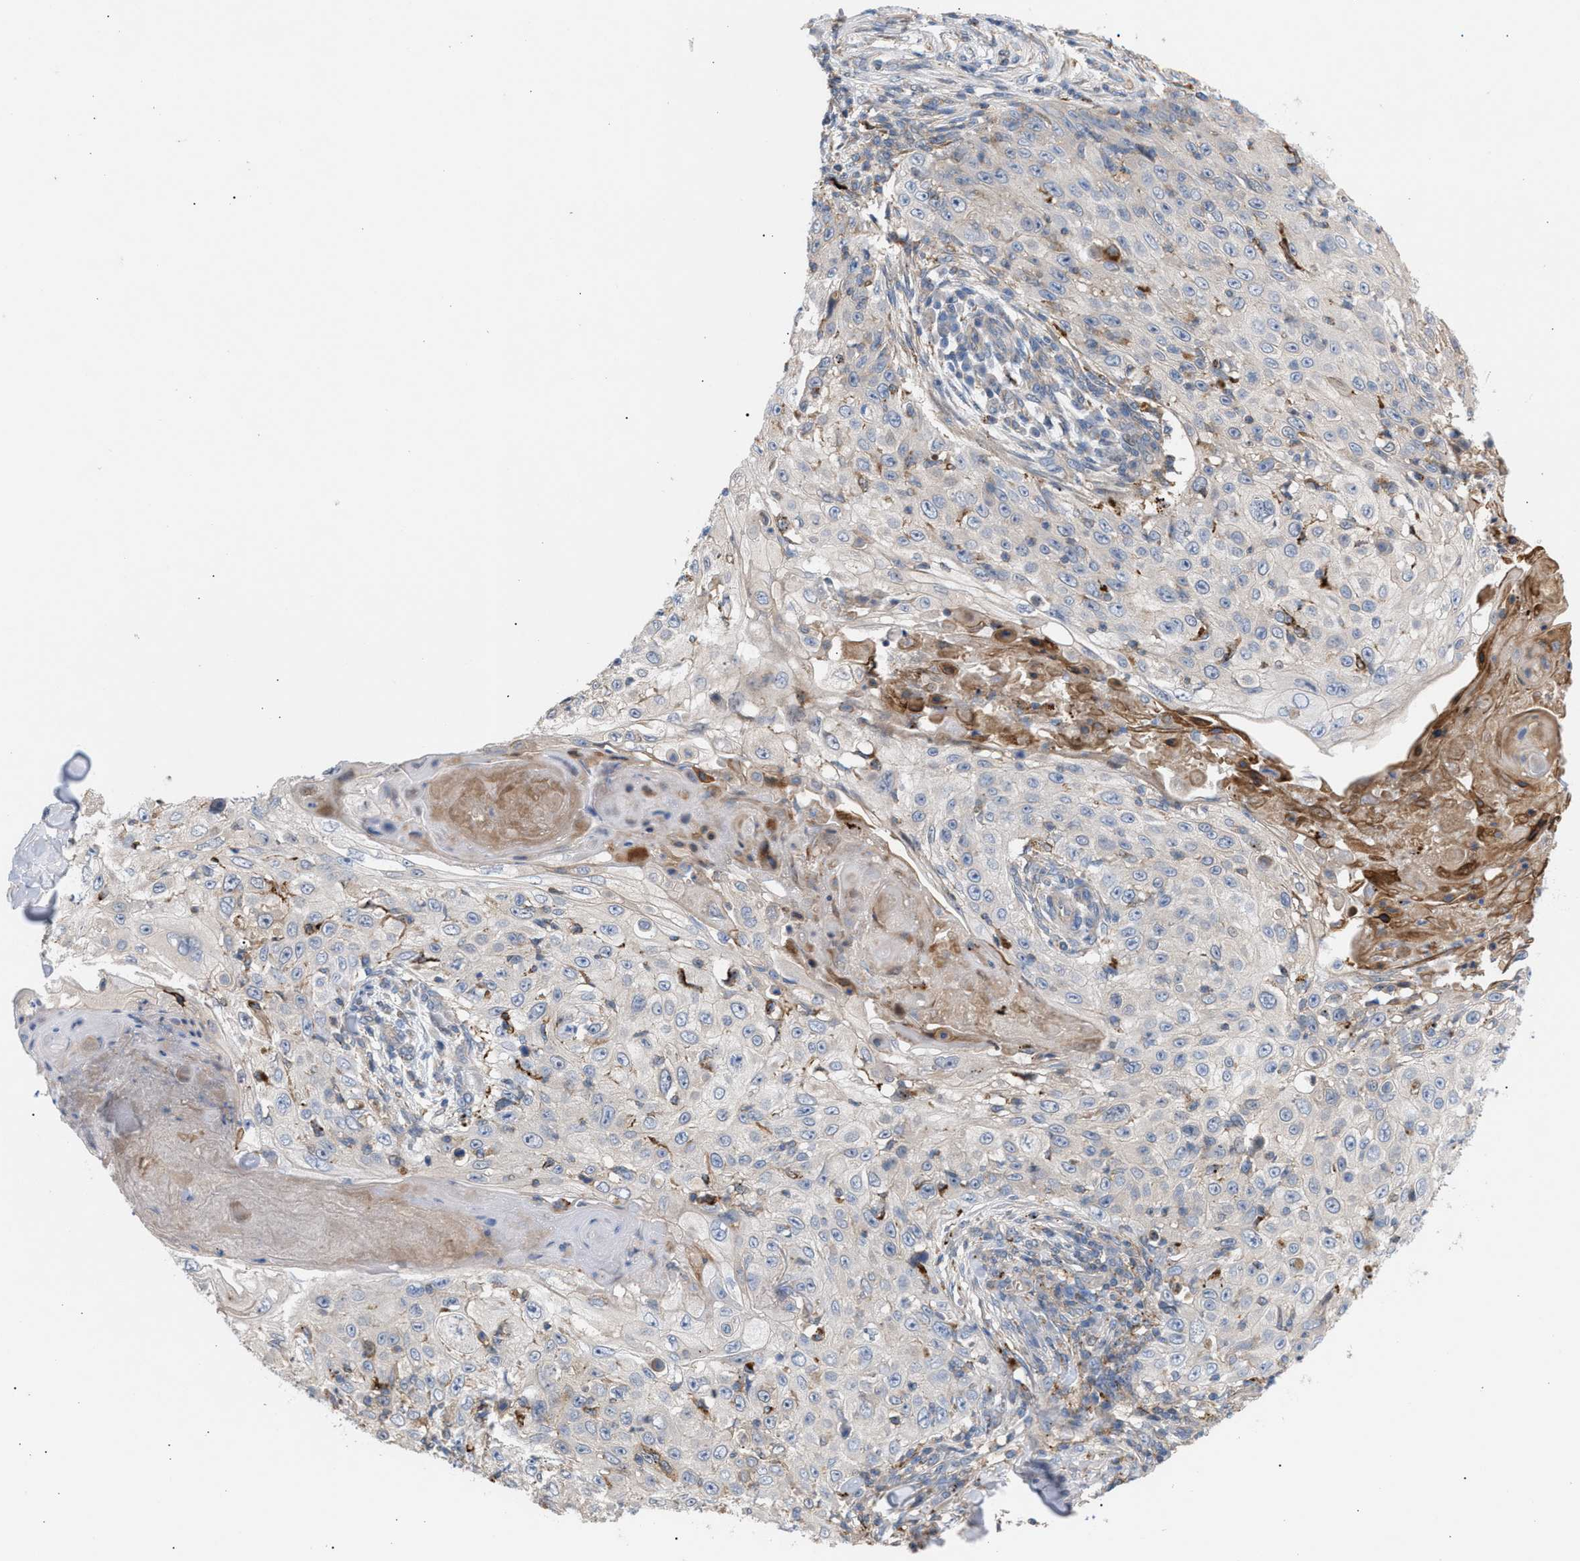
{"staining": {"intensity": "negative", "quantity": "none", "location": "none"}, "tissue": "skin cancer", "cell_type": "Tumor cells", "image_type": "cancer", "snomed": [{"axis": "morphology", "description": "Squamous cell carcinoma, NOS"}, {"axis": "topography", "description": "Skin"}], "caption": "Squamous cell carcinoma (skin) was stained to show a protein in brown. There is no significant staining in tumor cells. (IHC, brightfield microscopy, high magnification).", "gene": "MBTD1", "patient": {"sex": "male", "age": 86}}